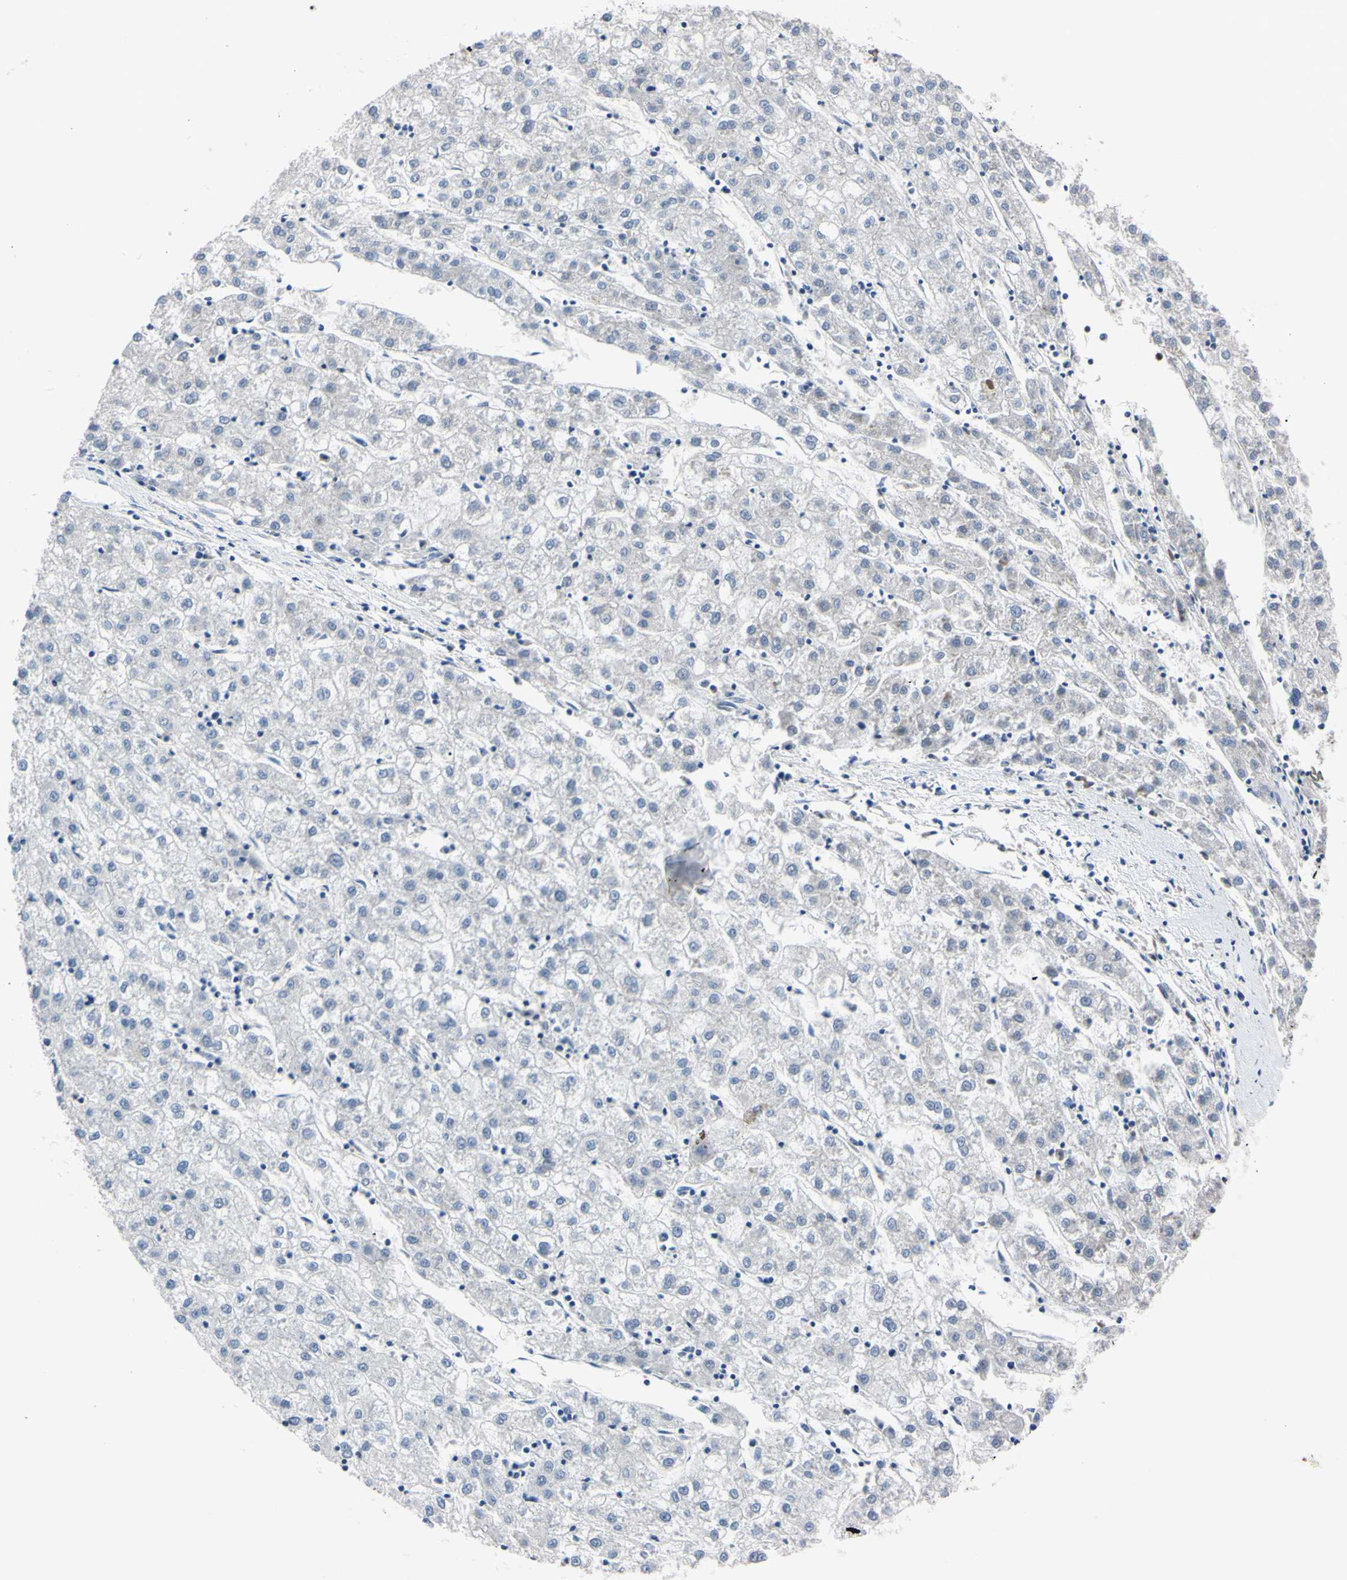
{"staining": {"intensity": "negative", "quantity": "none", "location": "none"}, "tissue": "liver cancer", "cell_type": "Tumor cells", "image_type": "cancer", "snomed": [{"axis": "morphology", "description": "Carcinoma, Hepatocellular, NOS"}, {"axis": "topography", "description": "Liver"}], "caption": "Liver hepatocellular carcinoma stained for a protein using immunohistochemistry reveals no positivity tumor cells.", "gene": "UBE2I", "patient": {"sex": "male", "age": 72}}